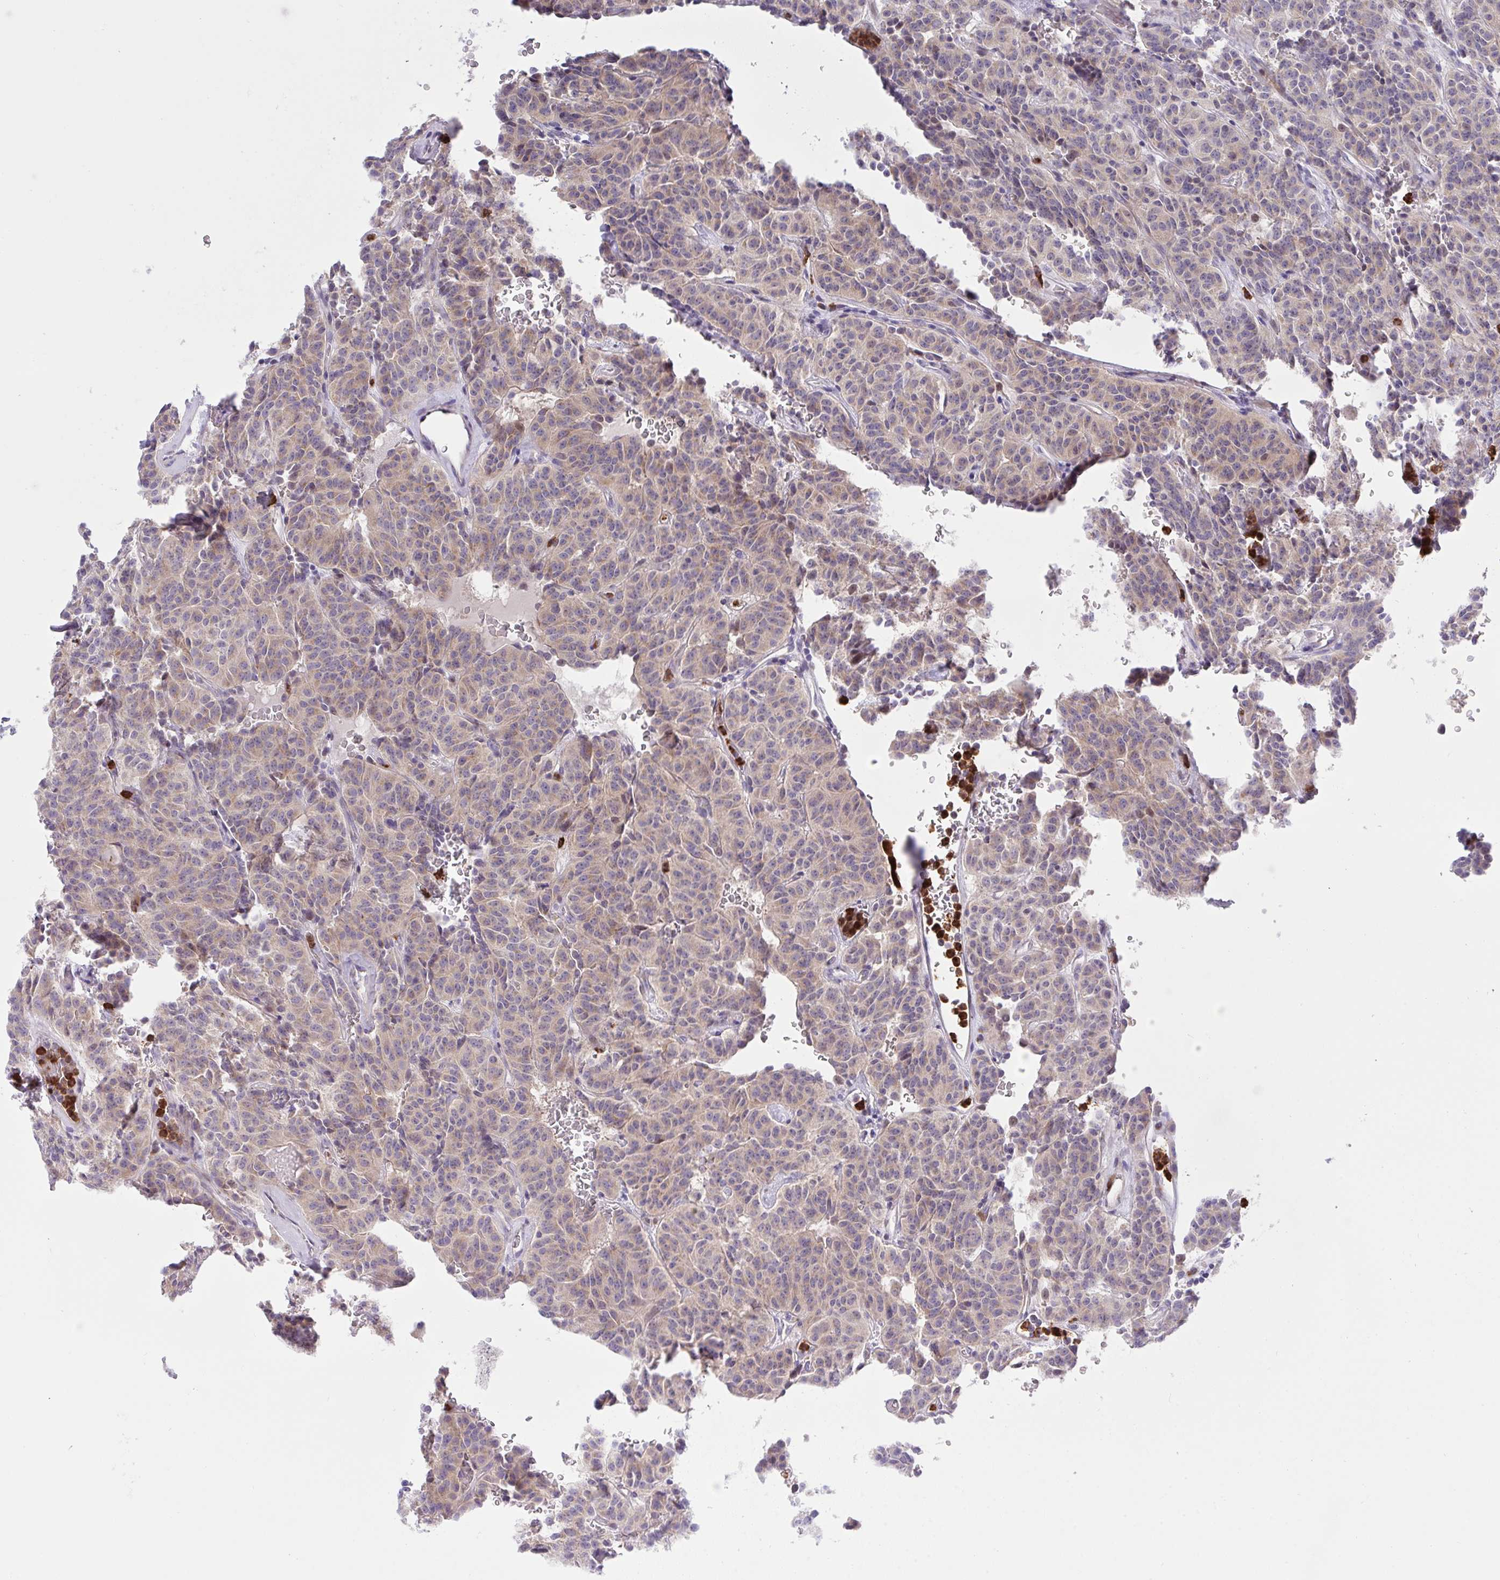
{"staining": {"intensity": "weak", "quantity": ">75%", "location": "cytoplasmic/membranous"}, "tissue": "carcinoid", "cell_type": "Tumor cells", "image_type": "cancer", "snomed": [{"axis": "morphology", "description": "Carcinoid, malignant, NOS"}, {"axis": "topography", "description": "Lung"}], "caption": "Immunohistochemistry (IHC) of carcinoid exhibits low levels of weak cytoplasmic/membranous staining in approximately >75% of tumor cells.", "gene": "ZNF554", "patient": {"sex": "female", "age": 61}}